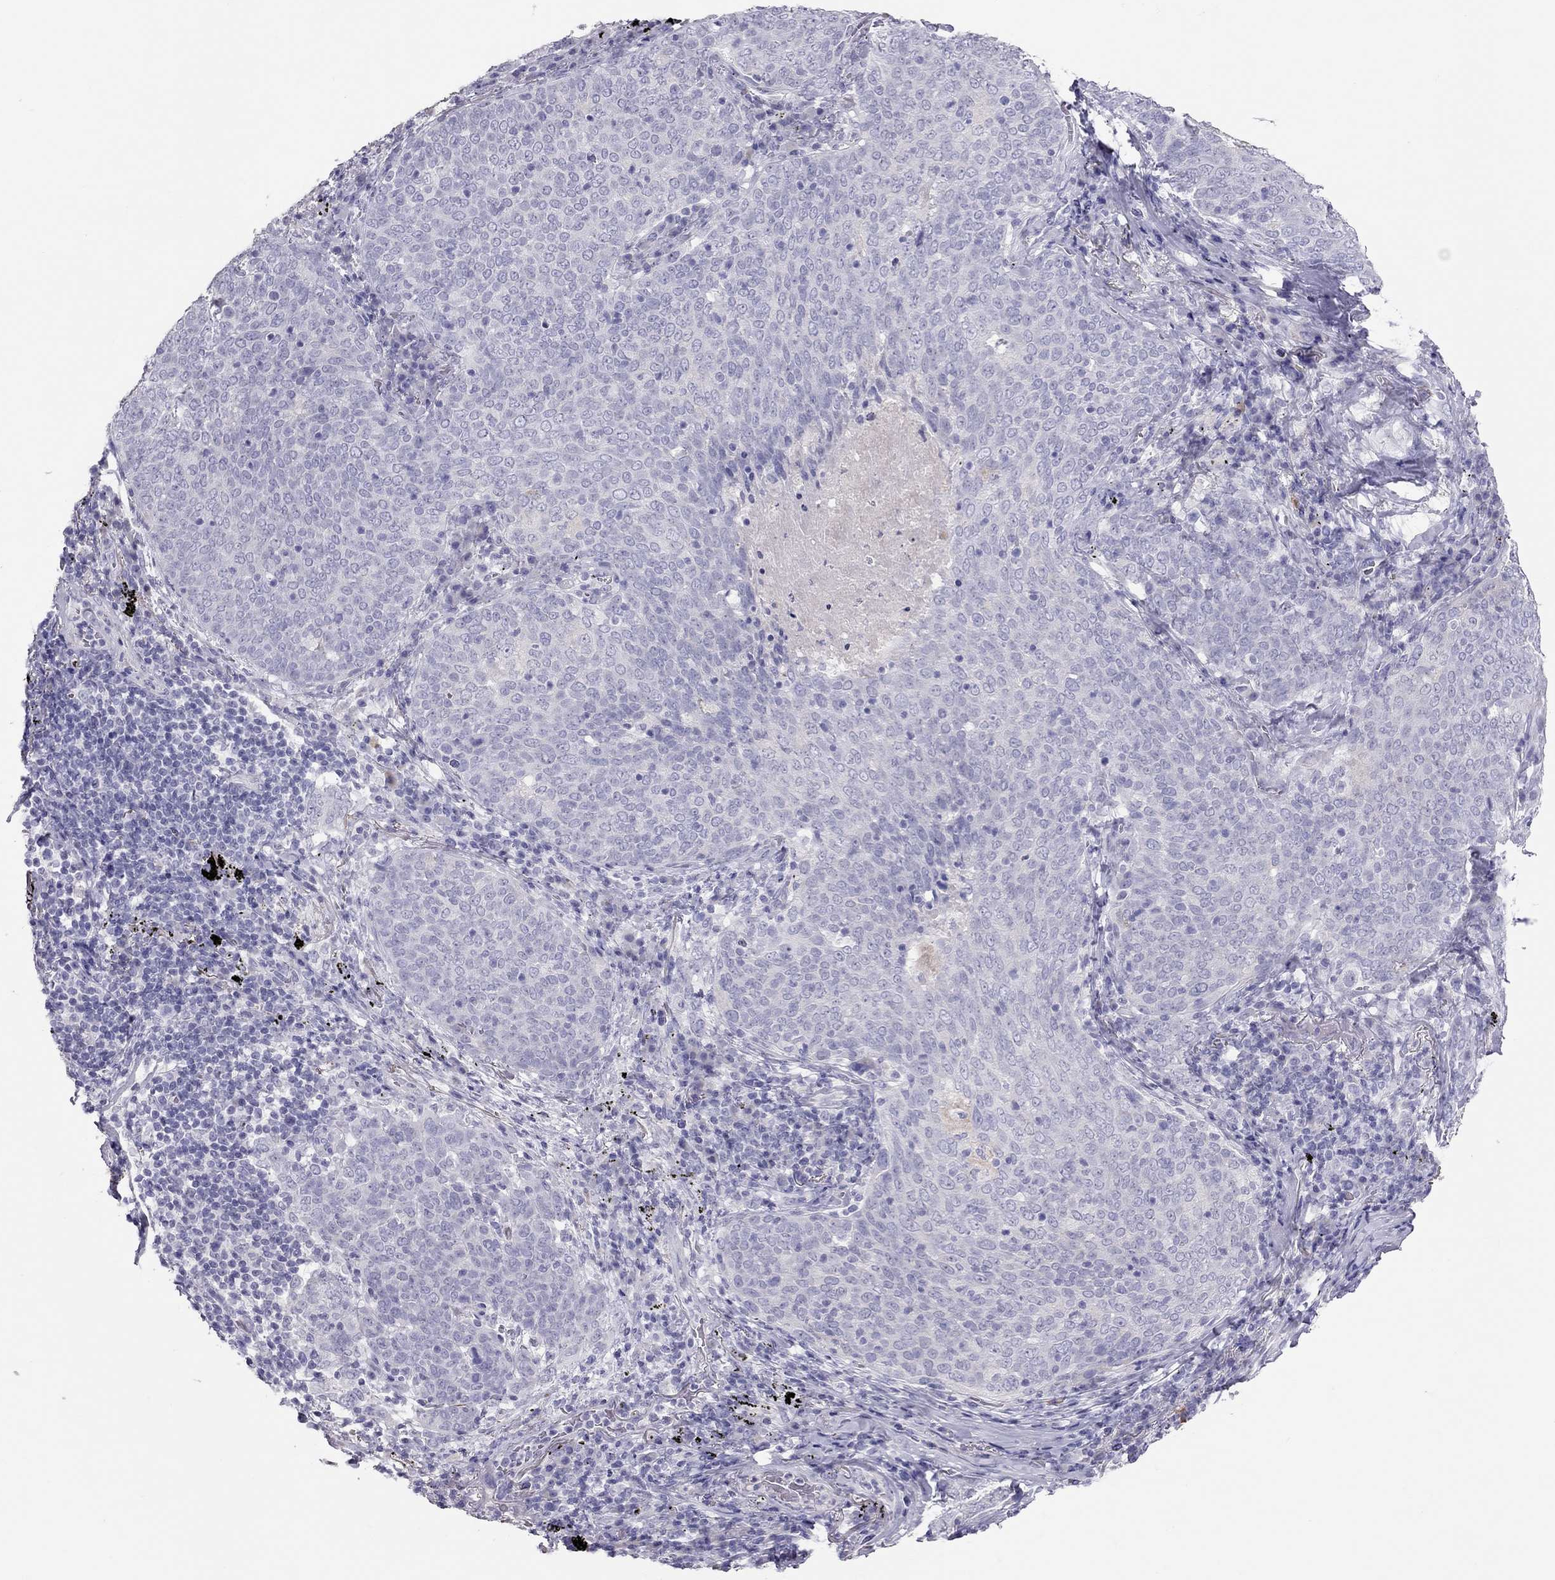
{"staining": {"intensity": "negative", "quantity": "none", "location": "none"}, "tissue": "lung cancer", "cell_type": "Tumor cells", "image_type": "cancer", "snomed": [{"axis": "morphology", "description": "Squamous cell carcinoma, NOS"}, {"axis": "topography", "description": "Lung"}], "caption": "Immunohistochemical staining of lung cancer (squamous cell carcinoma) displays no significant expression in tumor cells. (Brightfield microscopy of DAB IHC at high magnification).", "gene": "IL17REL", "patient": {"sex": "male", "age": 82}}